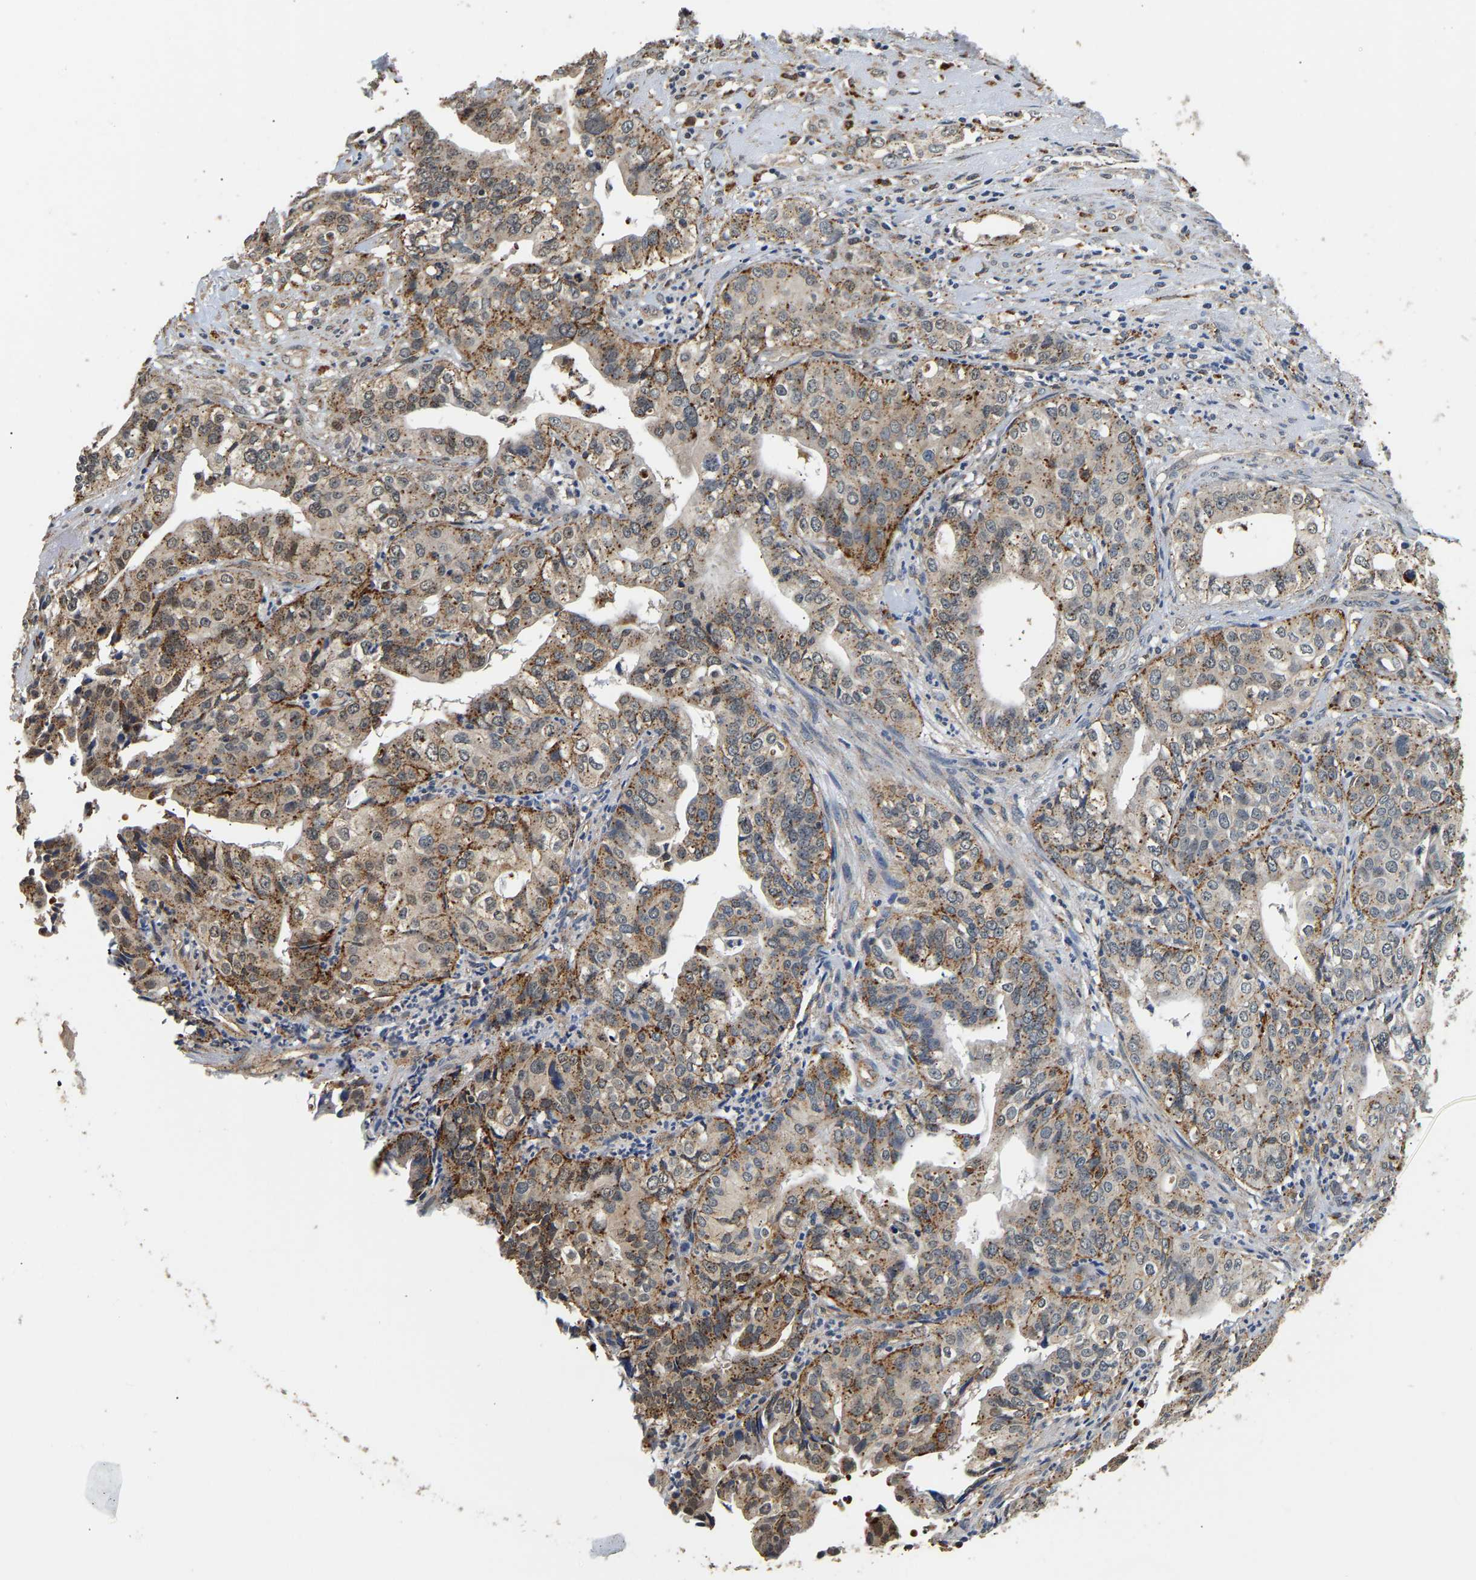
{"staining": {"intensity": "moderate", "quantity": "25%-75%", "location": "cytoplasmic/membranous,nuclear"}, "tissue": "liver cancer", "cell_type": "Tumor cells", "image_type": "cancer", "snomed": [{"axis": "morphology", "description": "Cholangiocarcinoma"}, {"axis": "topography", "description": "Liver"}], "caption": "Immunohistochemistry (IHC) (DAB (3,3'-diaminobenzidine)) staining of liver cancer reveals moderate cytoplasmic/membranous and nuclear protein expression in approximately 25%-75% of tumor cells.", "gene": "SMU1", "patient": {"sex": "female", "age": 61}}